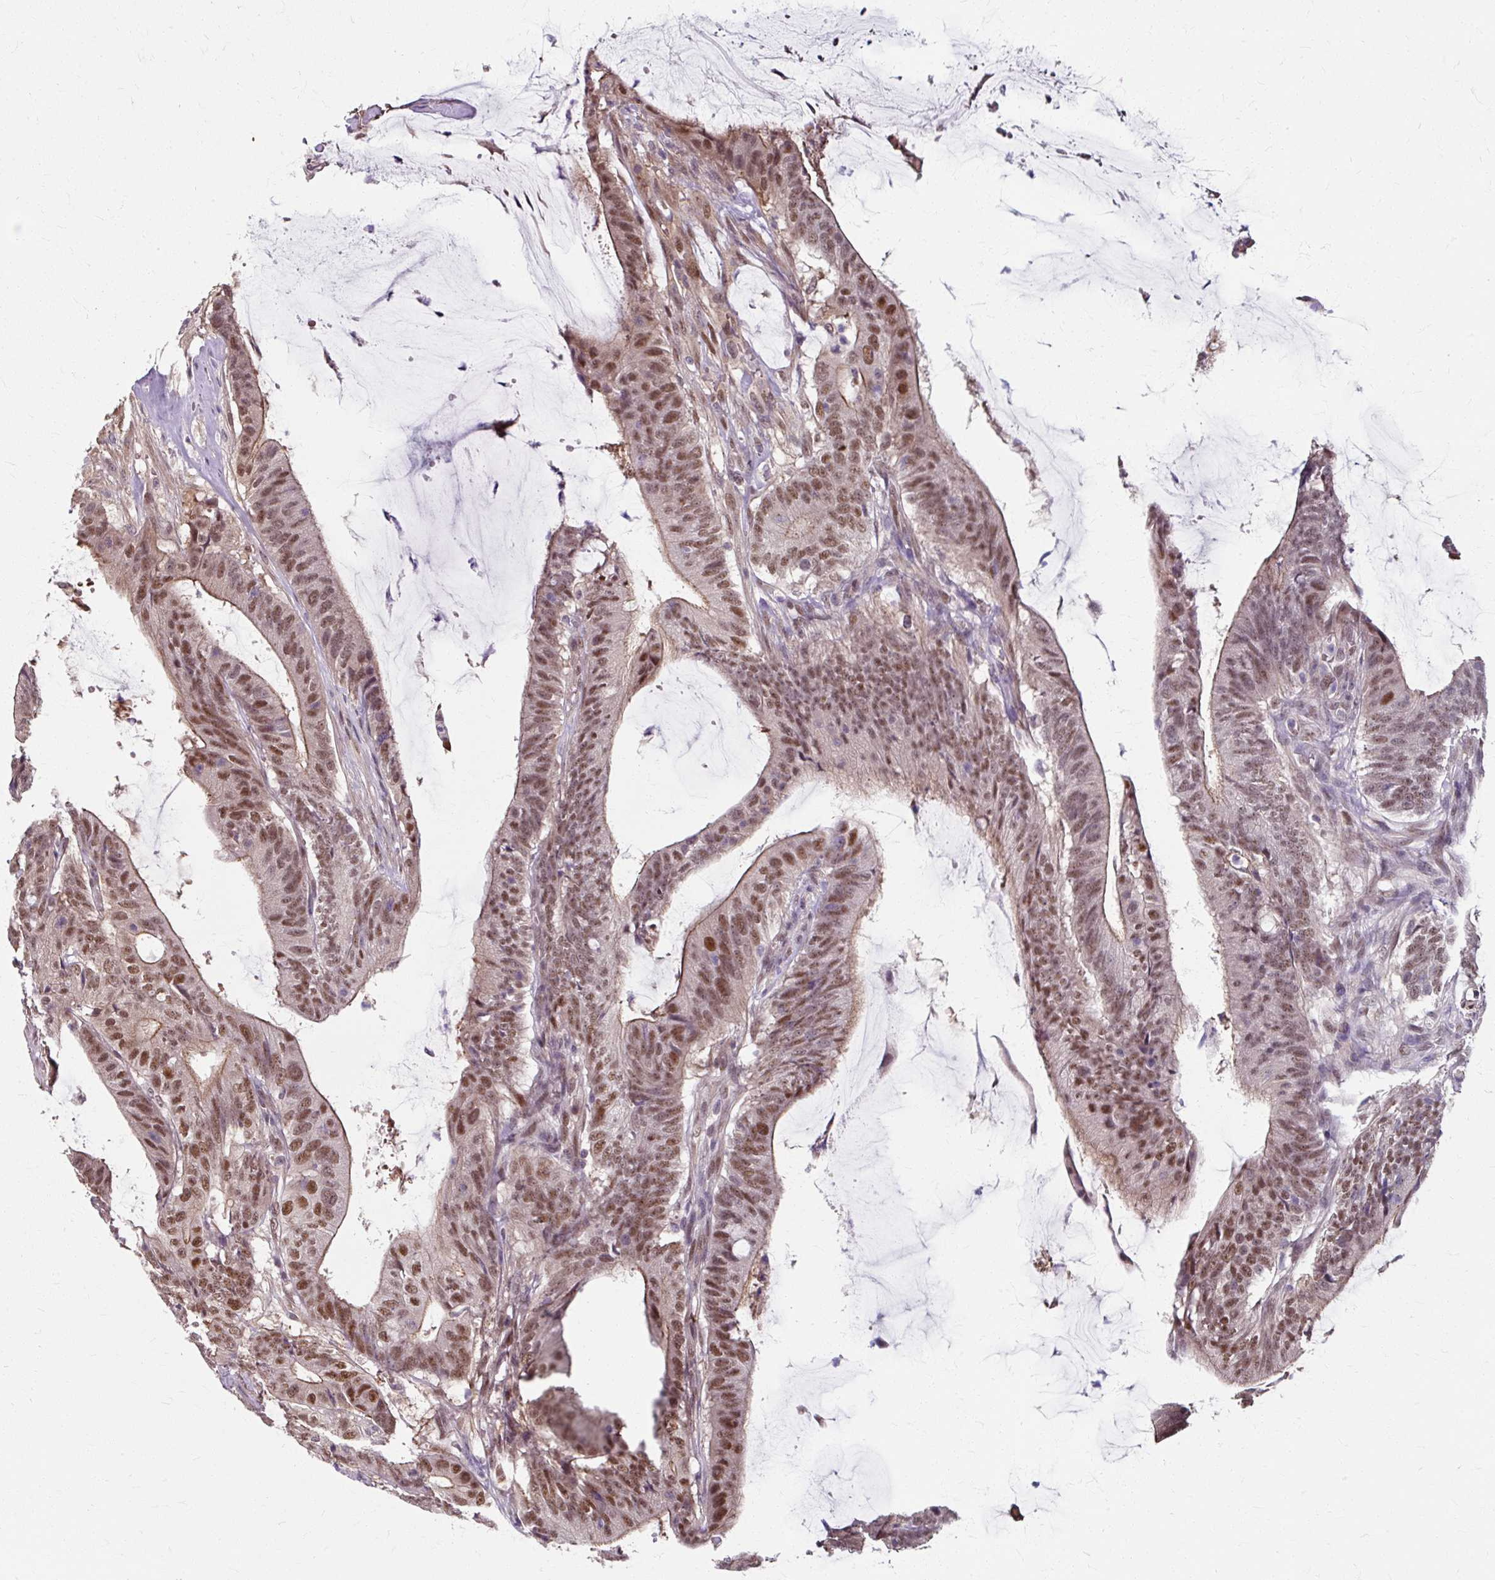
{"staining": {"intensity": "moderate", "quantity": ">75%", "location": "cytoplasmic/membranous,nuclear"}, "tissue": "colorectal cancer", "cell_type": "Tumor cells", "image_type": "cancer", "snomed": [{"axis": "morphology", "description": "Adenocarcinoma, NOS"}, {"axis": "topography", "description": "Colon"}], "caption": "Human colorectal cancer (adenocarcinoma) stained with a brown dye exhibits moderate cytoplasmic/membranous and nuclear positive positivity in approximately >75% of tumor cells.", "gene": "ZNF555", "patient": {"sex": "female", "age": 43}}